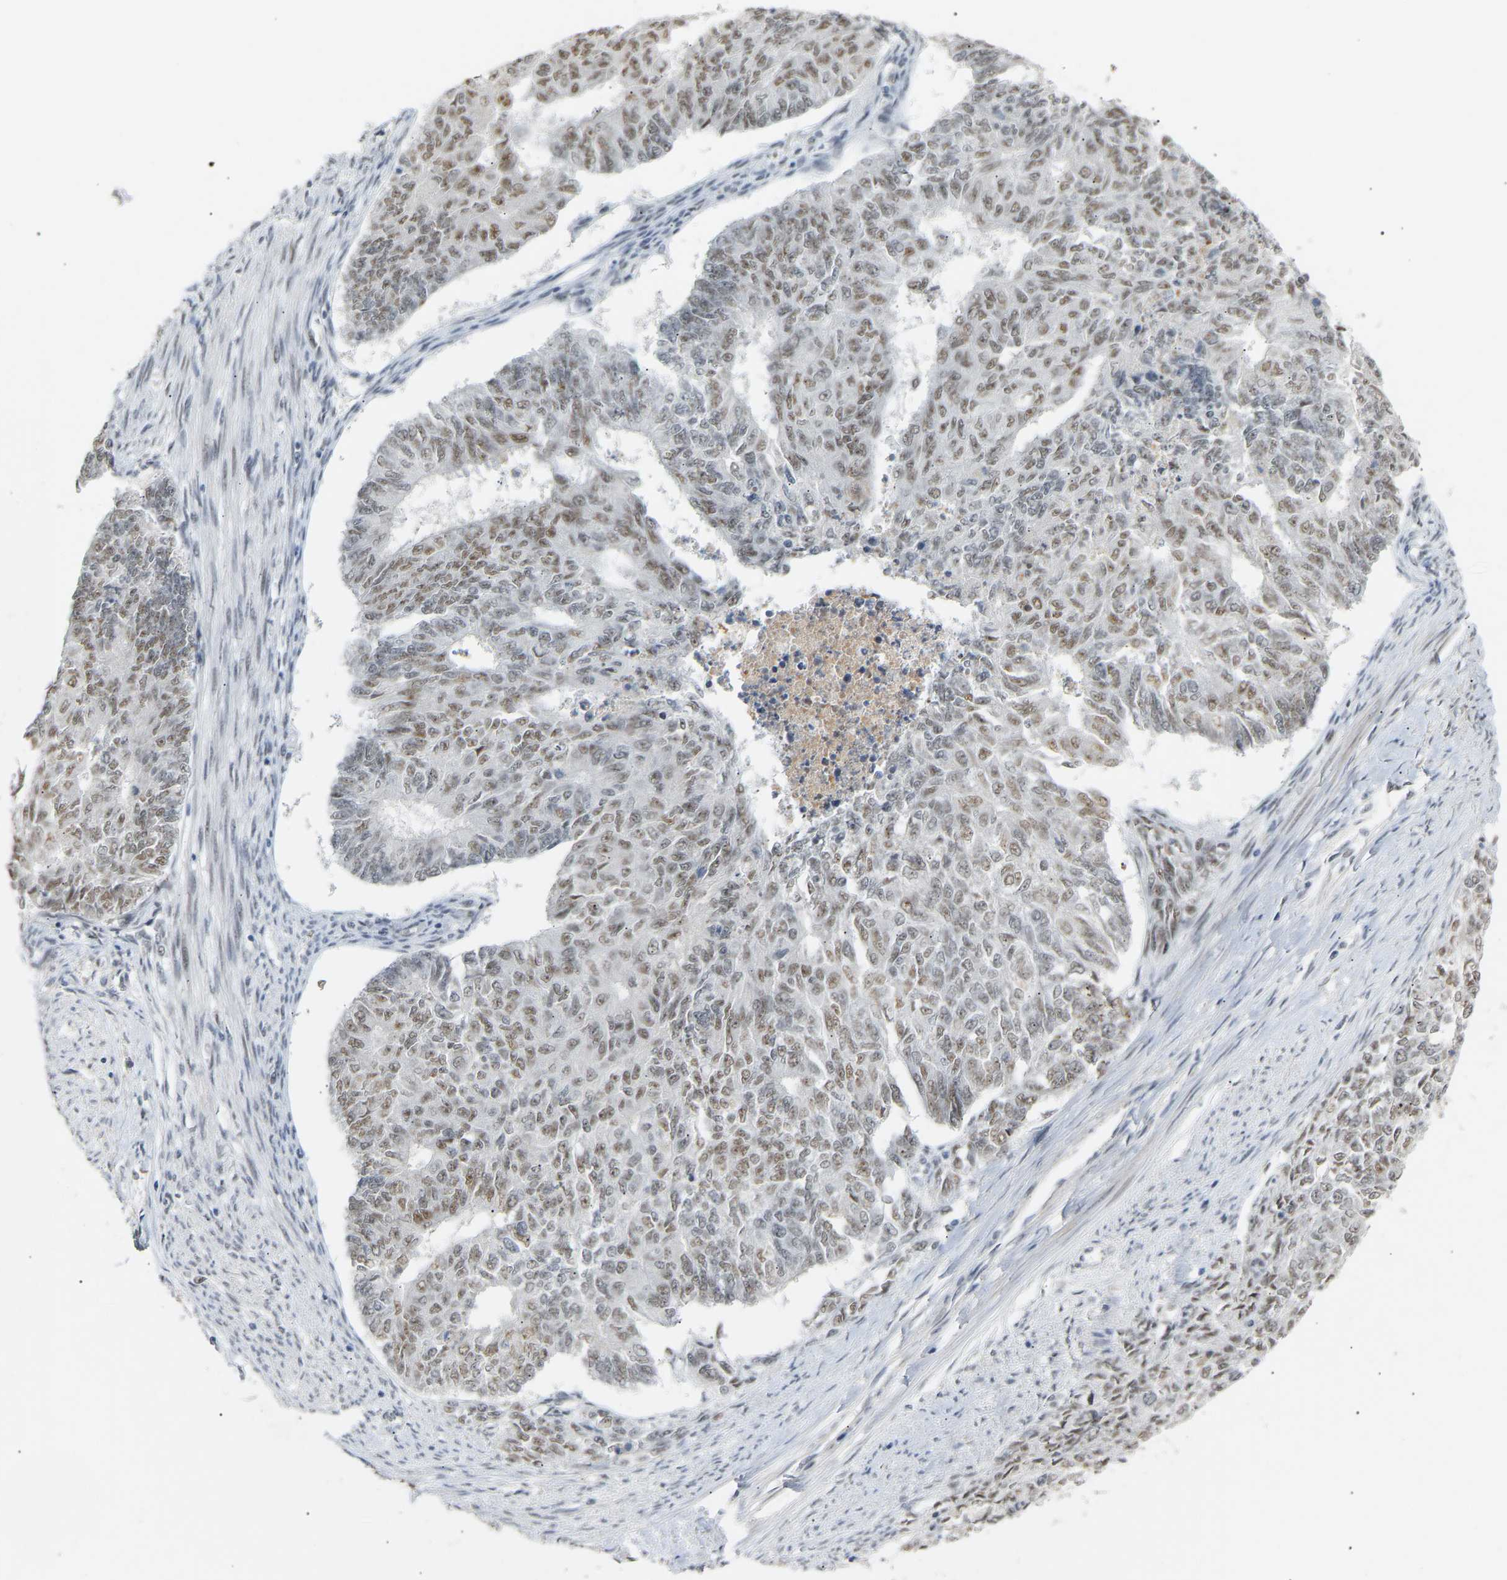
{"staining": {"intensity": "weak", "quantity": ">75%", "location": "nuclear"}, "tissue": "endometrial cancer", "cell_type": "Tumor cells", "image_type": "cancer", "snomed": [{"axis": "morphology", "description": "Adenocarcinoma, NOS"}, {"axis": "topography", "description": "Endometrium"}], "caption": "Immunohistochemistry (IHC) (DAB) staining of endometrial adenocarcinoma exhibits weak nuclear protein positivity in about >75% of tumor cells.", "gene": "NELFB", "patient": {"sex": "female", "age": 32}}